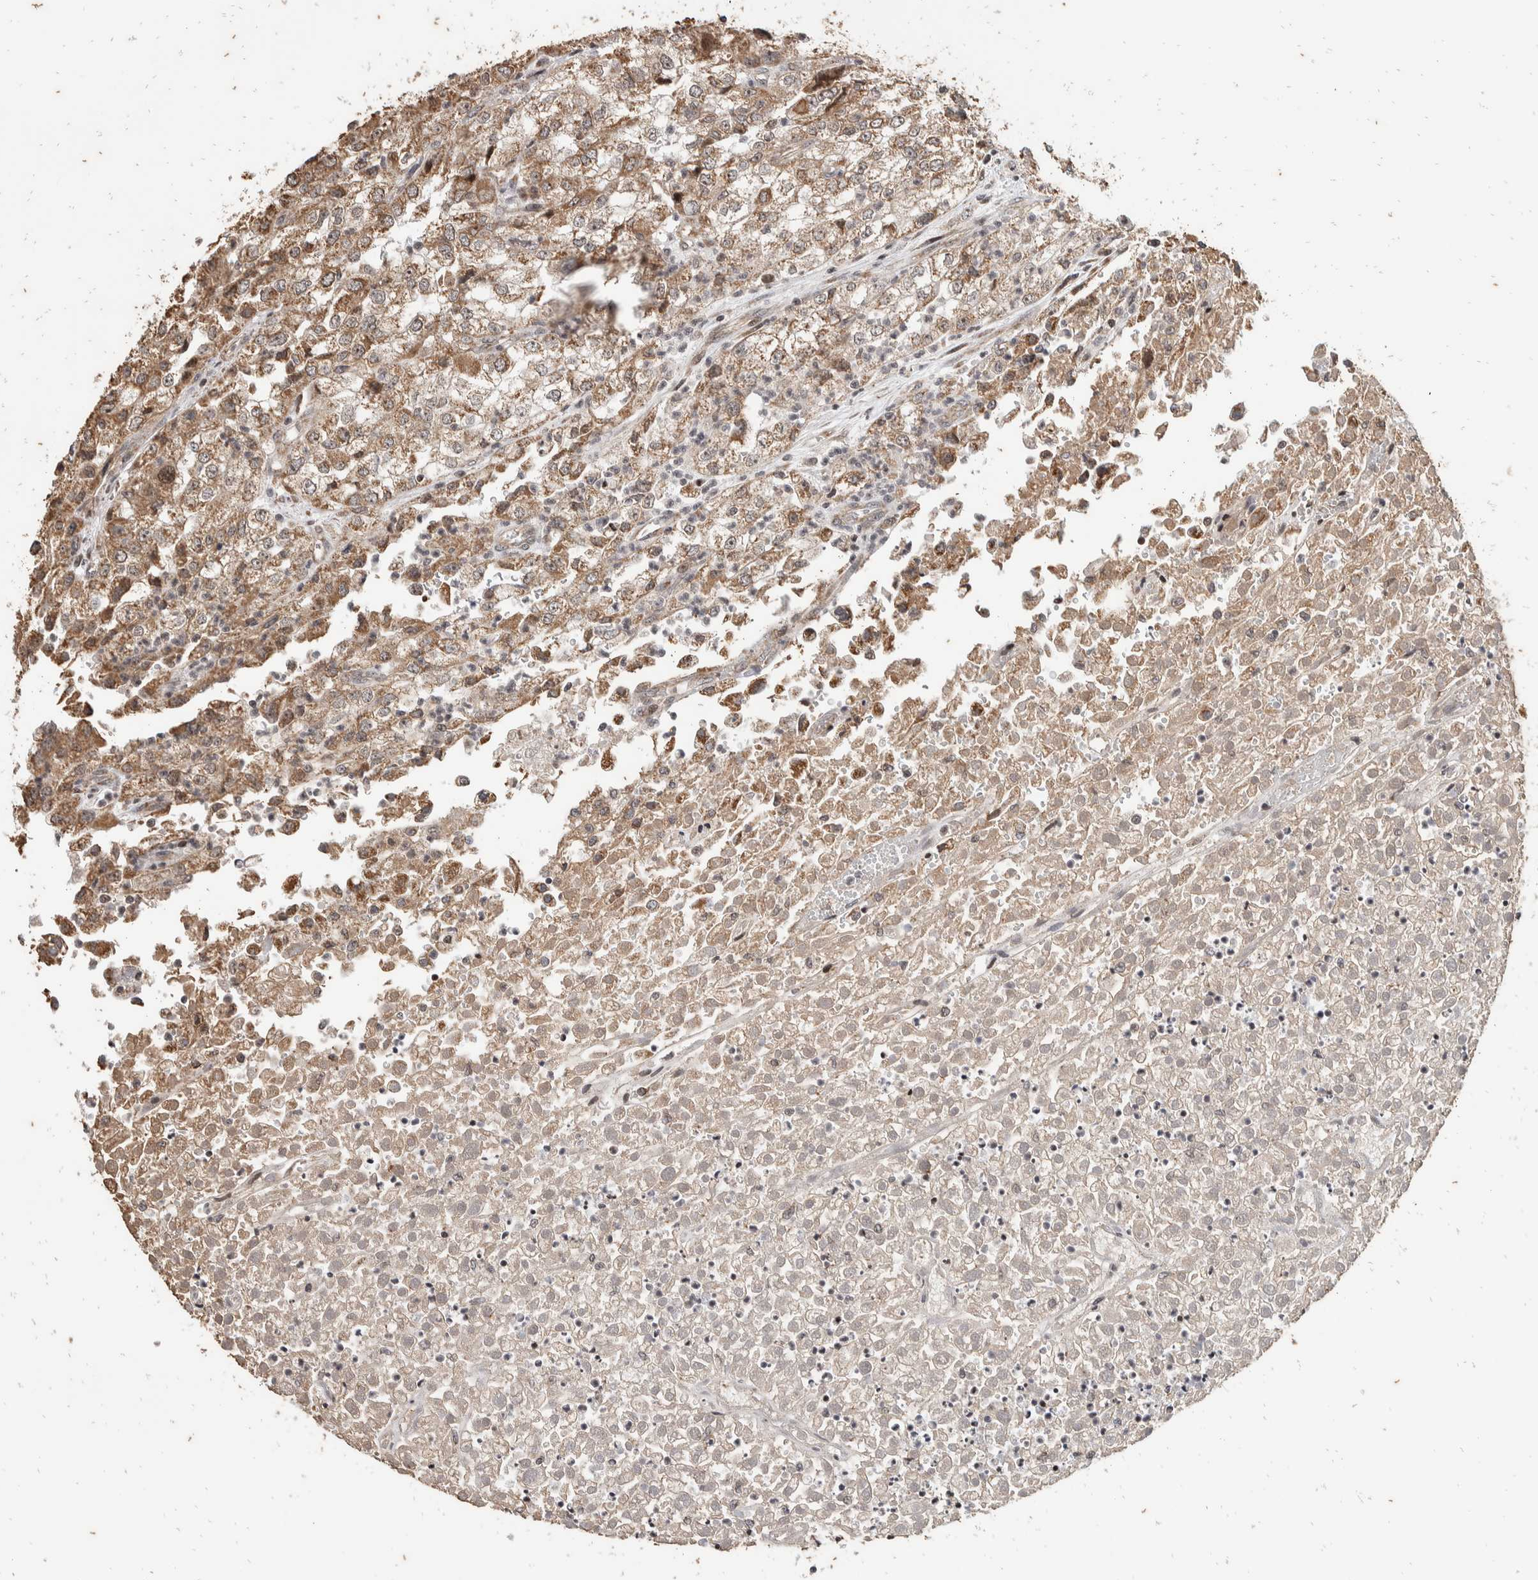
{"staining": {"intensity": "moderate", "quantity": ">75%", "location": "cytoplasmic/membranous"}, "tissue": "renal cancer", "cell_type": "Tumor cells", "image_type": "cancer", "snomed": [{"axis": "morphology", "description": "Adenocarcinoma, NOS"}, {"axis": "topography", "description": "Kidney"}], "caption": "Brown immunohistochemical staining in renal cancer (adenocarcinoma) demonstrates moderate cytoplasmic/membranous staining in about >75% of tumor cells.", "gene": "ATXN7L1", "patient": {"sex": "female", "age": 54}}